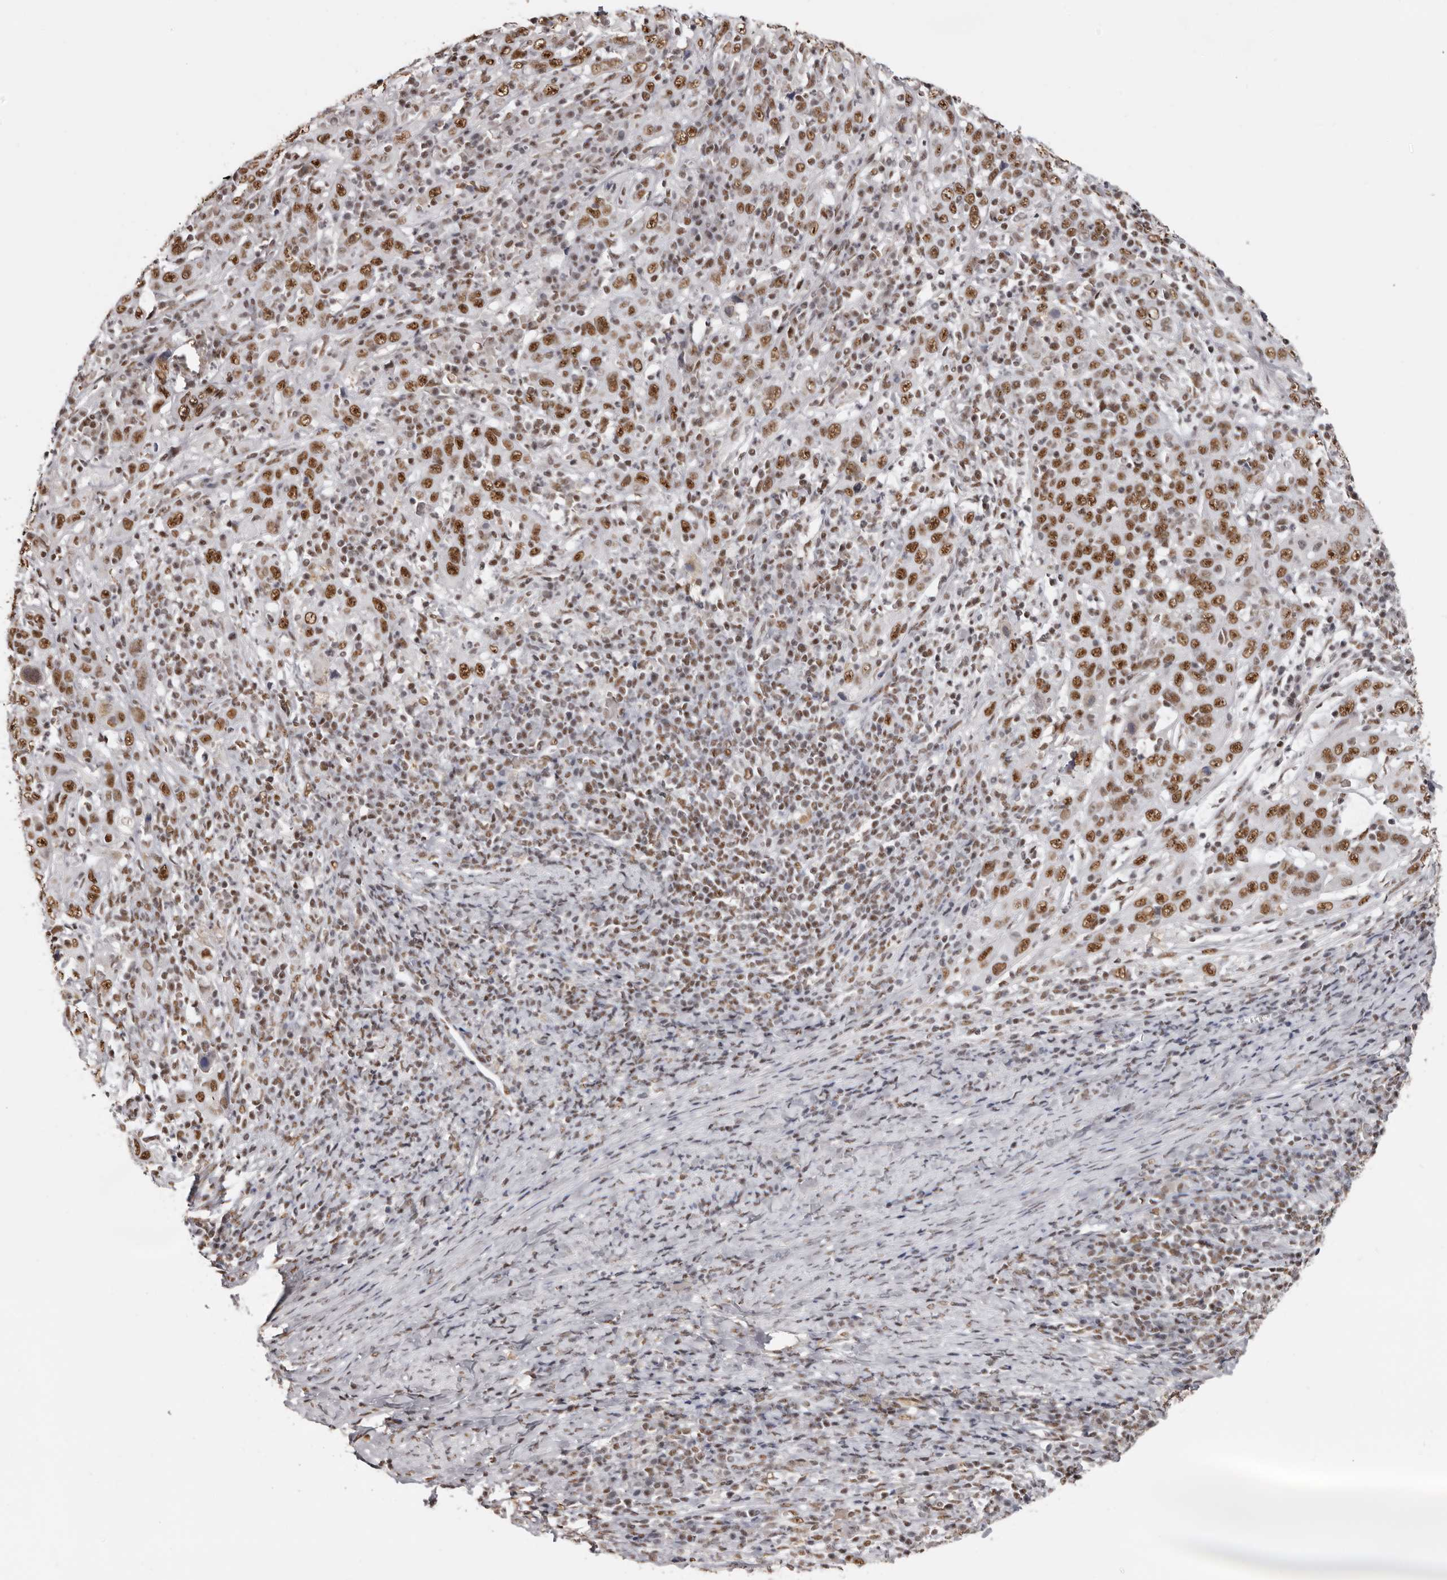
{"staining": {"intensity": "moderate", "quantity": ">75%", "location": "nuclear"}, "tissue": "cervical cancer", "cell_type": "Tumor cells", "image_type": "cancer", "snomed": [{"axis": "morphology", "description": "Squamous cell carcinoma, NOS"}, {"axis": "topography", "description": "Cervix"}], "caption": "DAB immunohistochemical staining of human squamous cell carcinoma (cervical) reveals moderate nuclear protein staining in about >75% of tumor cells.", "gene": "SCAF4", "patient": {"sex": "female", "age": 46}}